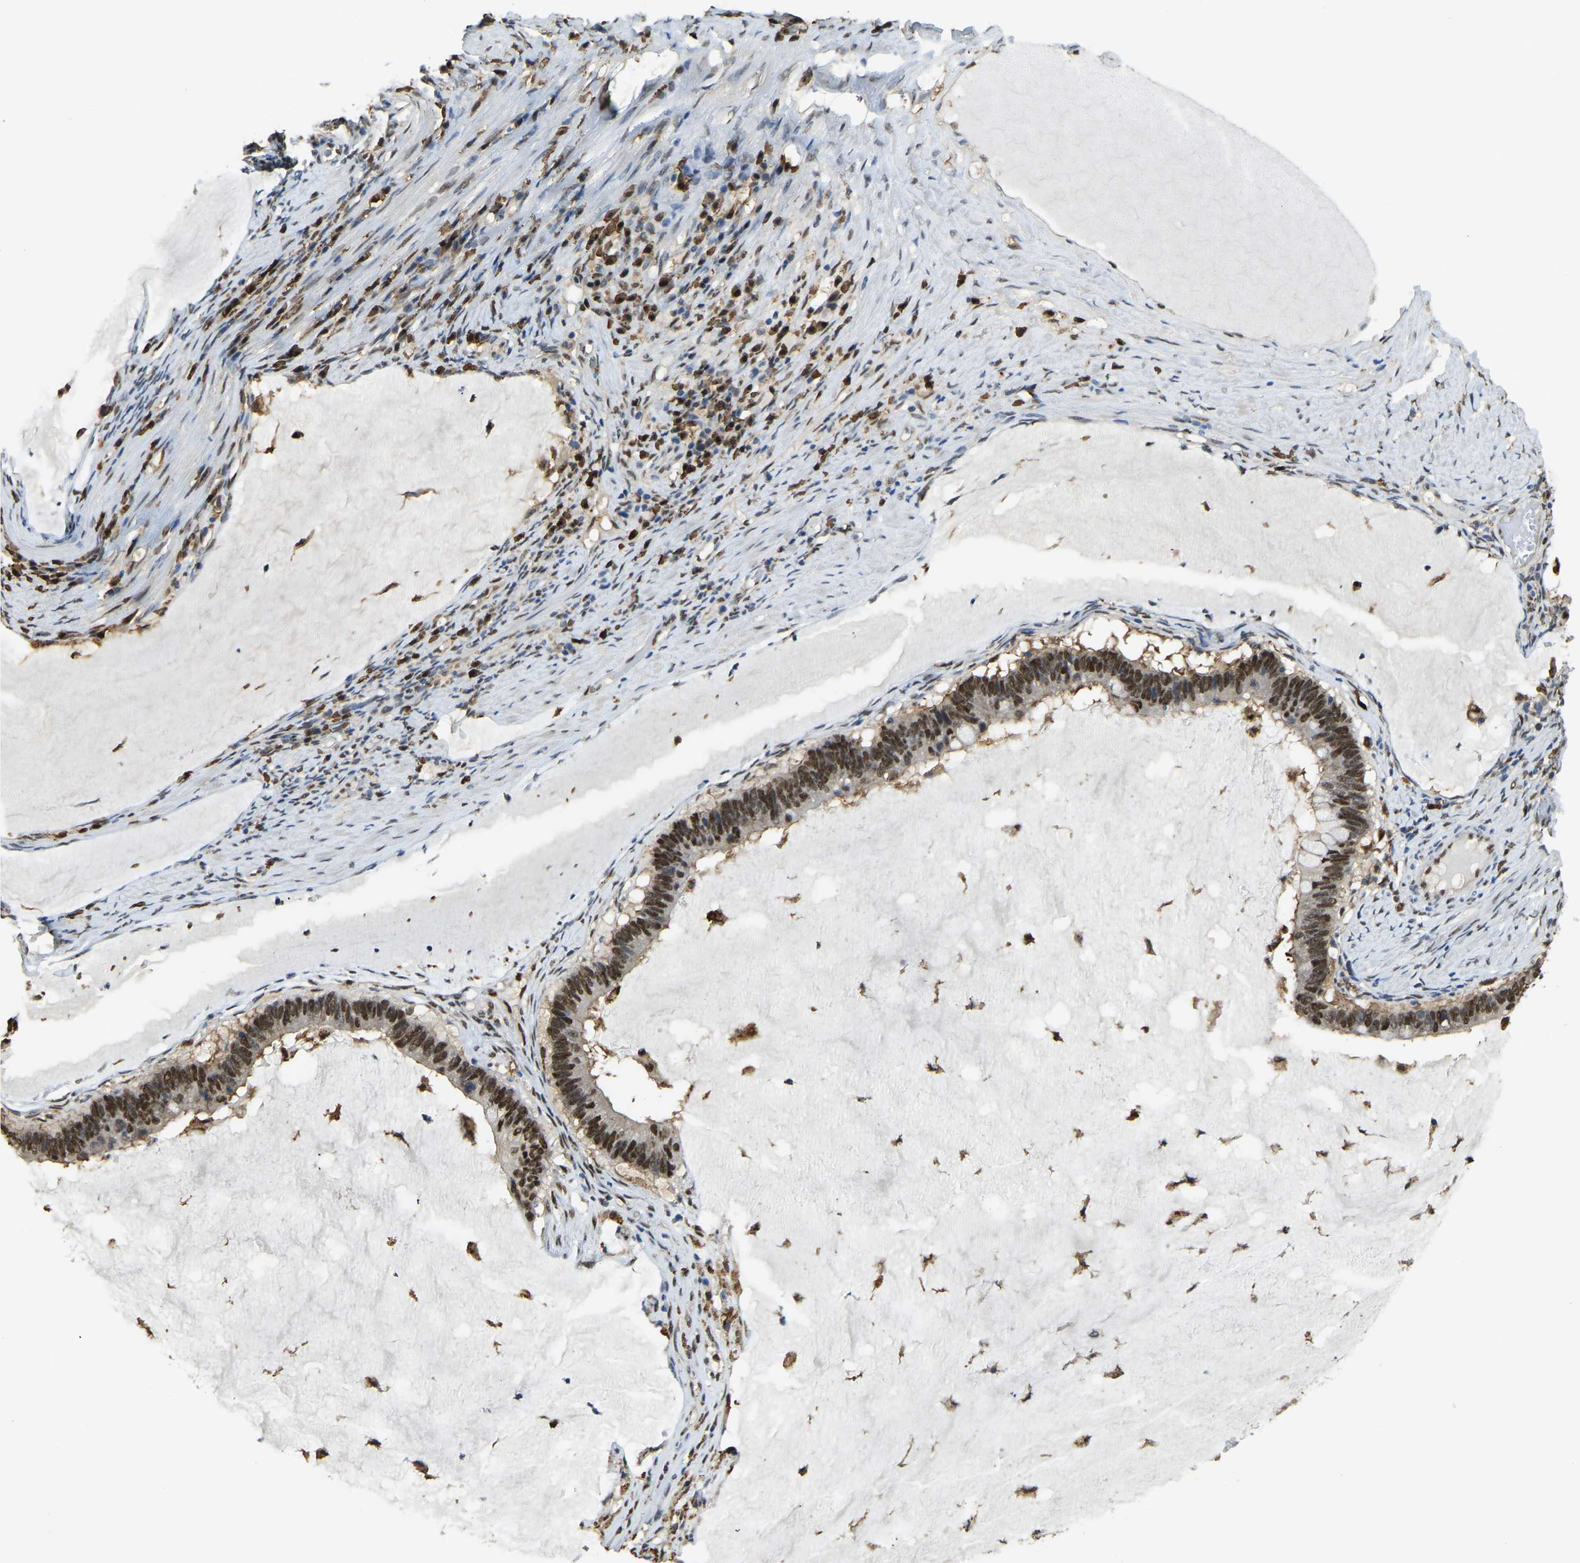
{"staining": {"intensity": "strong", "quantity": ">75%", "location": "cytoplasmic/membranous,nuclear"}, "tissue": "ovarian cancer", "cell_type": "Tumor cells", "image_type": "cancer", "snomed": [{"axis": "morphology", "description": "Cystadenocarcinoma, mucinous, NOS"}, {"axis": "topography", "description": "Ovary"}], "caption": "Strong cytoplasmic/membranous and nuclear protein expression is identified in approximately >75% of tumor cells in ovarian mucinous cystadenocarcinoma.", "gene": "NANS", "patient": {"sex": "female", "age": 61}}